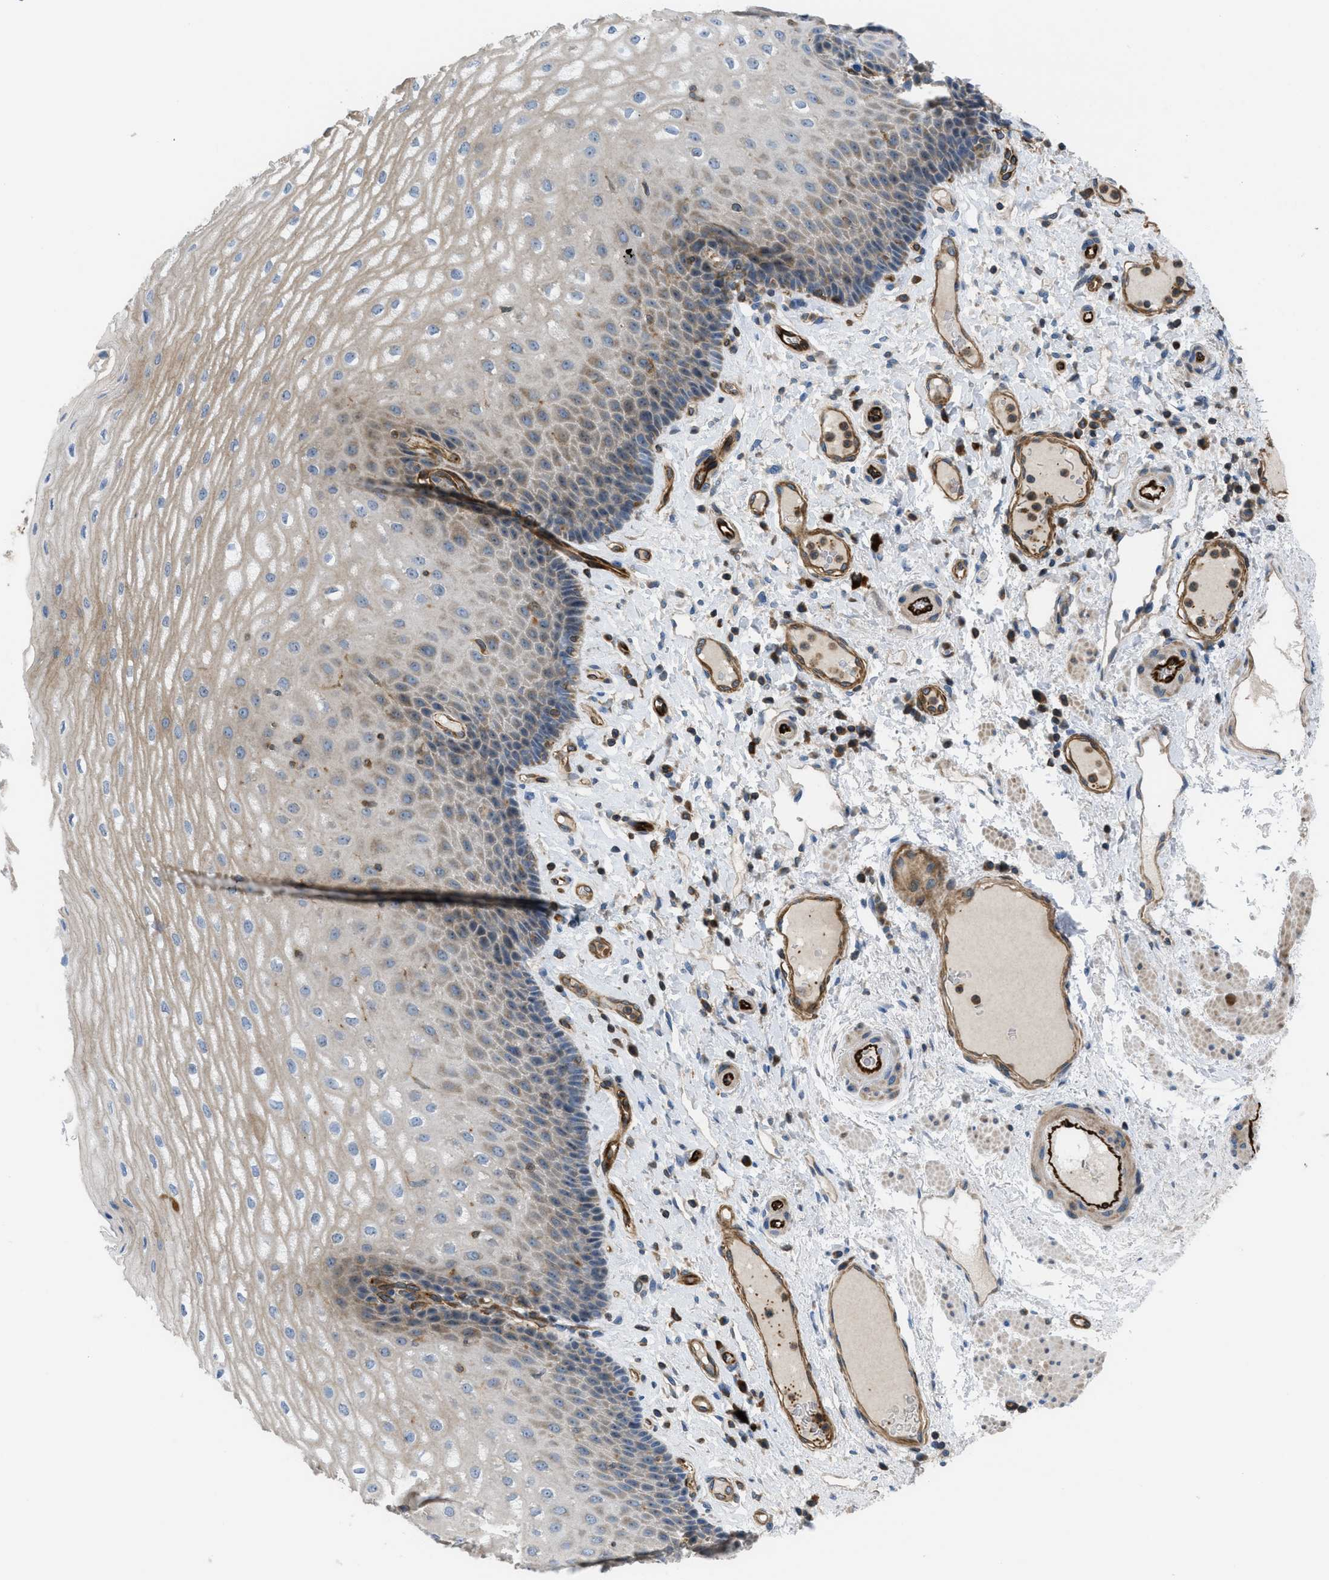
{"staining": {"intensity": "weak", "quantity": ">75%", "location": "cytoplasmic/membranous"}, "tissue": "esophagus", "cell_type": "Squamous epithelial cells", "image_type": "normal", "snomed": [{"axis": "morphology", "description": "Normal tissue, NOS"}, {"axis": "topography", "description": "Esophagus"}], "caption": "Immunohistochemistry (IHC) (DAB (3,3'-diaminobenzidine)) staining of benign human esophagus demonstrates weak cytoplasmic/membranous protein expression in about >75% of squamous epithelial cells.", "gene": "ATP2A3", "patient": {"sex": "male", "age": 54}}